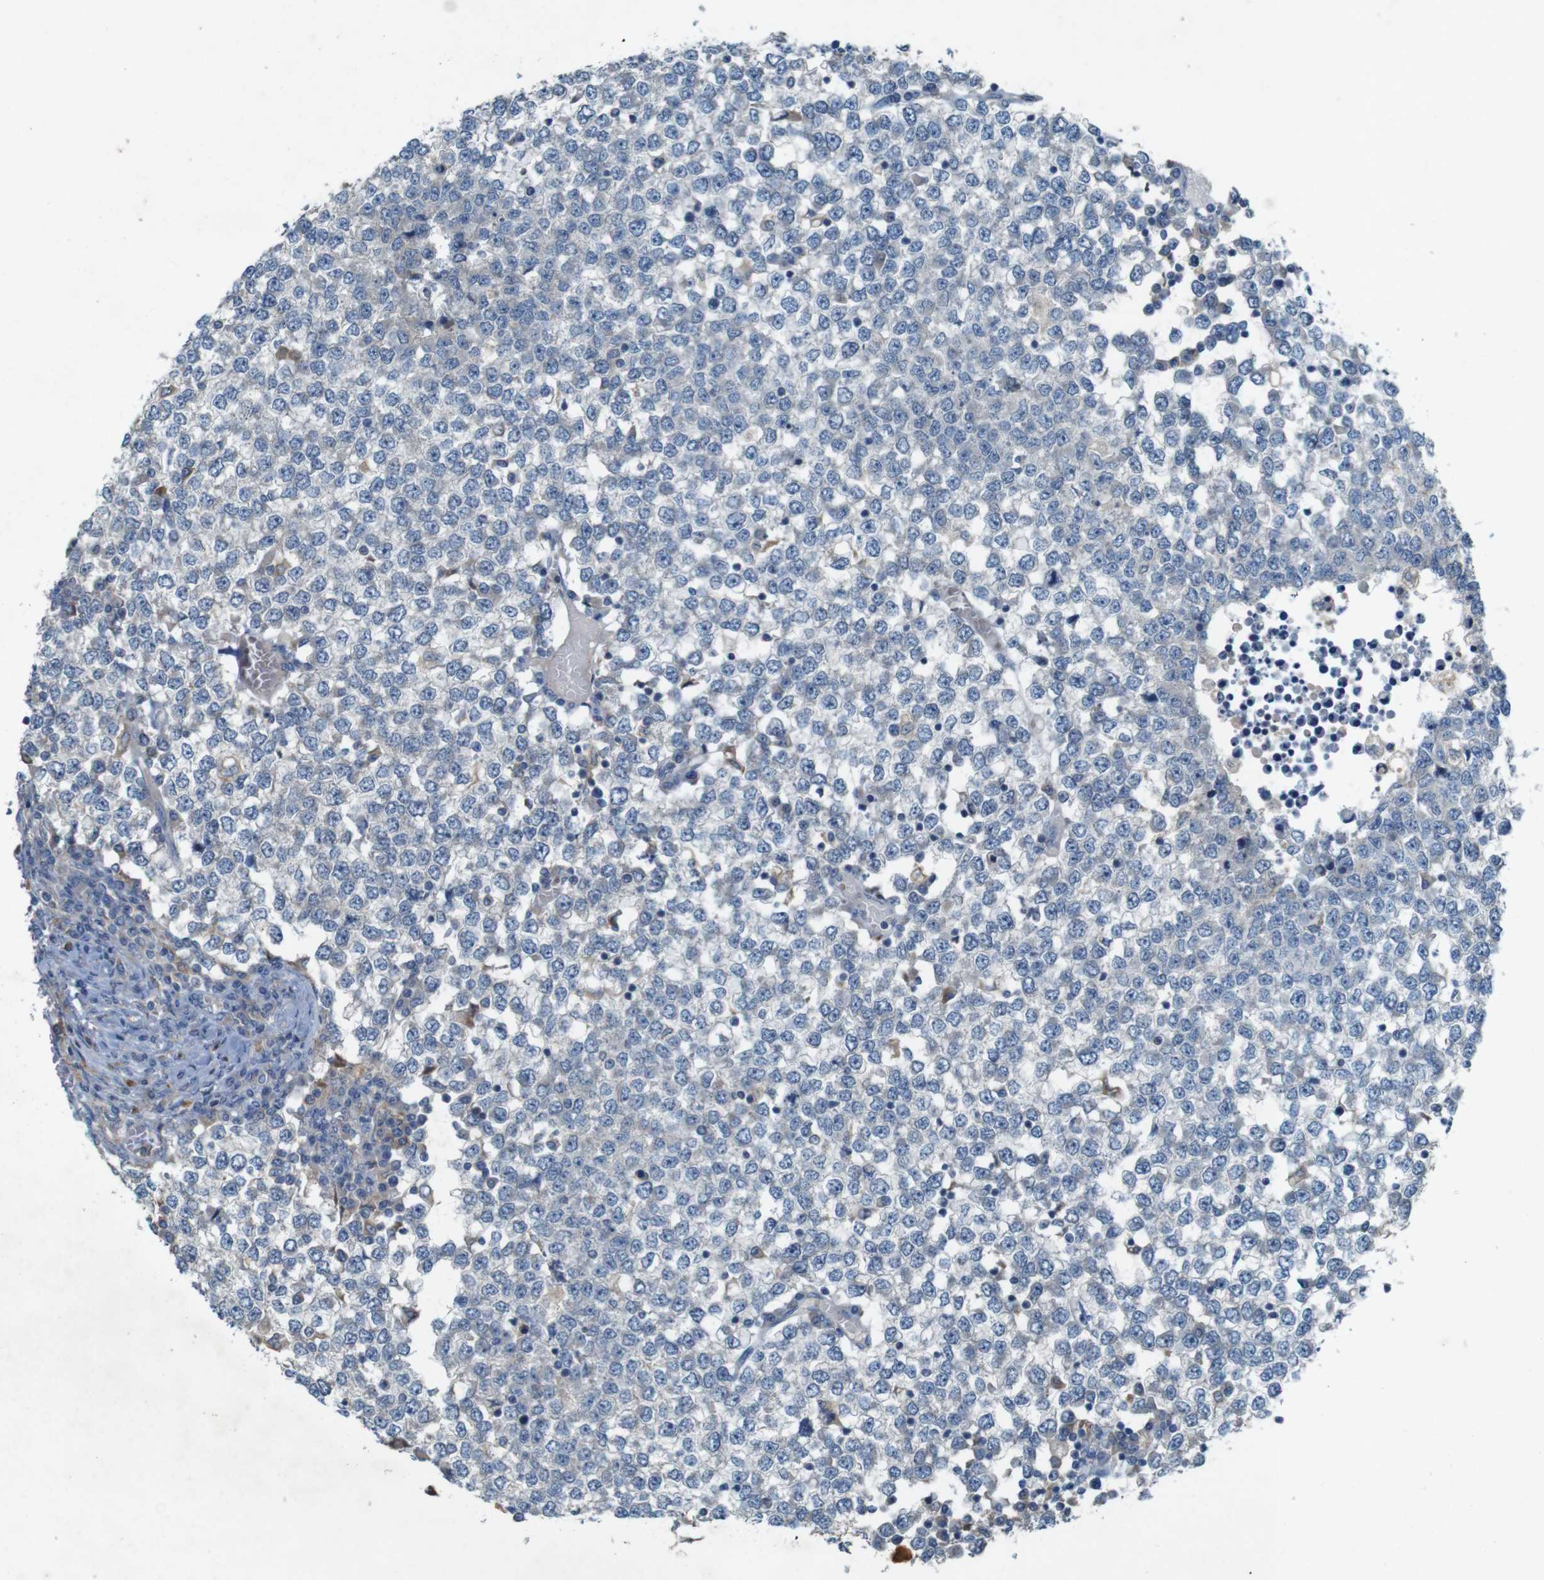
{"staining": {"intensity": "negative", "quantity": "none", "location": "none"}, "tissue": "testis cancer", "cell_type": "Tumor cells", "image_type": "cancer", "snomed": [{"axis": "morphology", "description": "Seminoma, NOS"}, {"axis": "topography", "description": "Testis"}], "caption": "Immunohistochemistry micrograph of neoplastic tissue: testis seminoma stained with DAB (3,3'-diaminobenzidine) displays no significant protein staining in tumor cells. (DAB immunohistochemistry (IHC), high magnification).", "gene": "MOGAT3", "patient": {"sex": "male", "age": 65}}